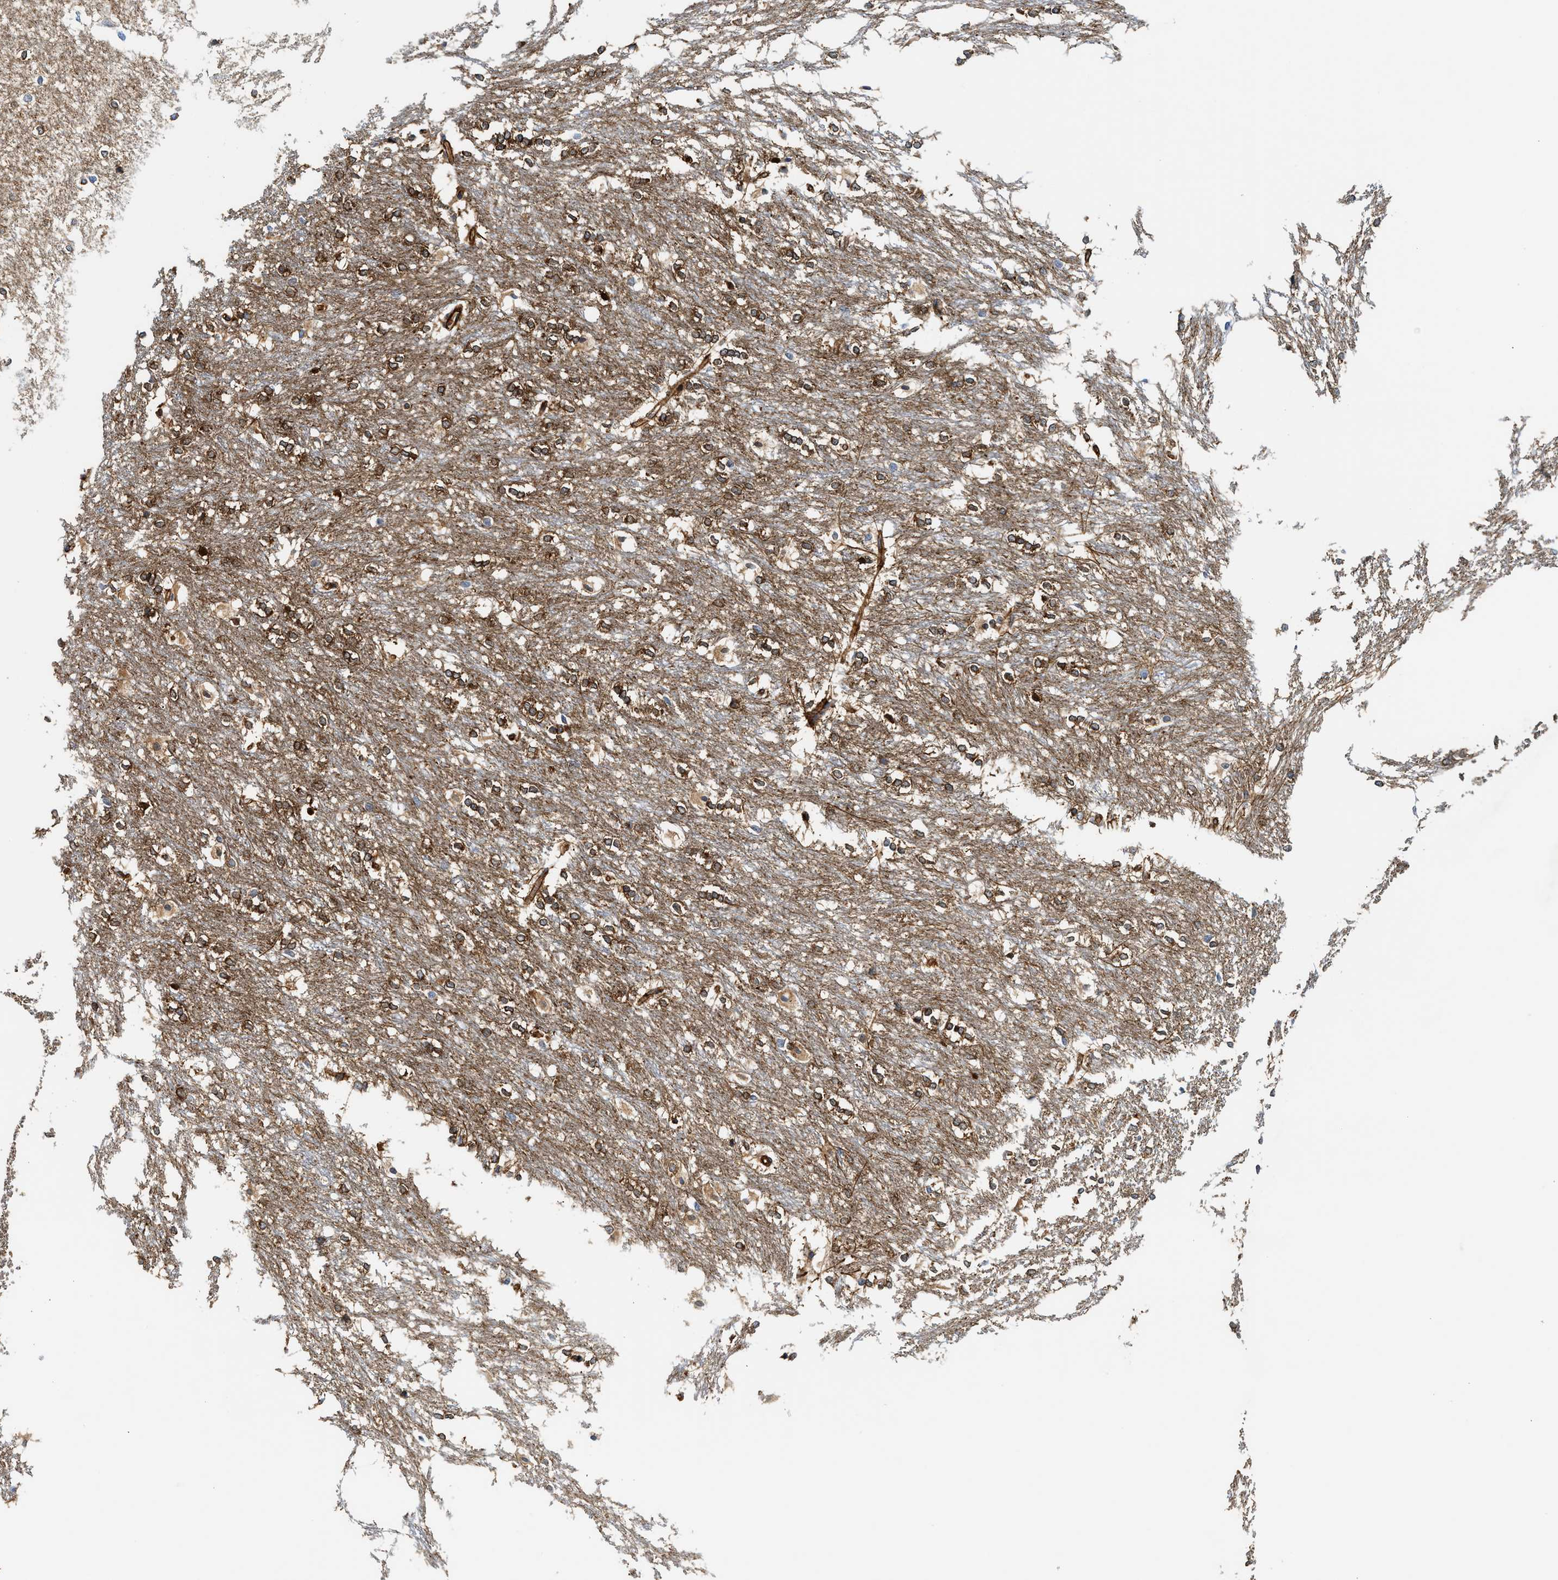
{"staining": {"intensity": "moderate", "quantity": ">75%", "location": "cytoplasmic/membranous"}, "tissue": "caudate", "cell_type": "Glial cells", "image_type": "normal", "snomed": [{"axis": "morphology", "description": "Normal tissue, NOS"}, {"axis": "topography", "description": "Lateral ventricle wall"}], "caption": "Brown immunohistochemical staining in normal caudate shows moderate cytoplasmic/membranous staining in about >75% of glial cells.", "gene": "HIP1", "patient": {"sex": "female", "age": 19}}